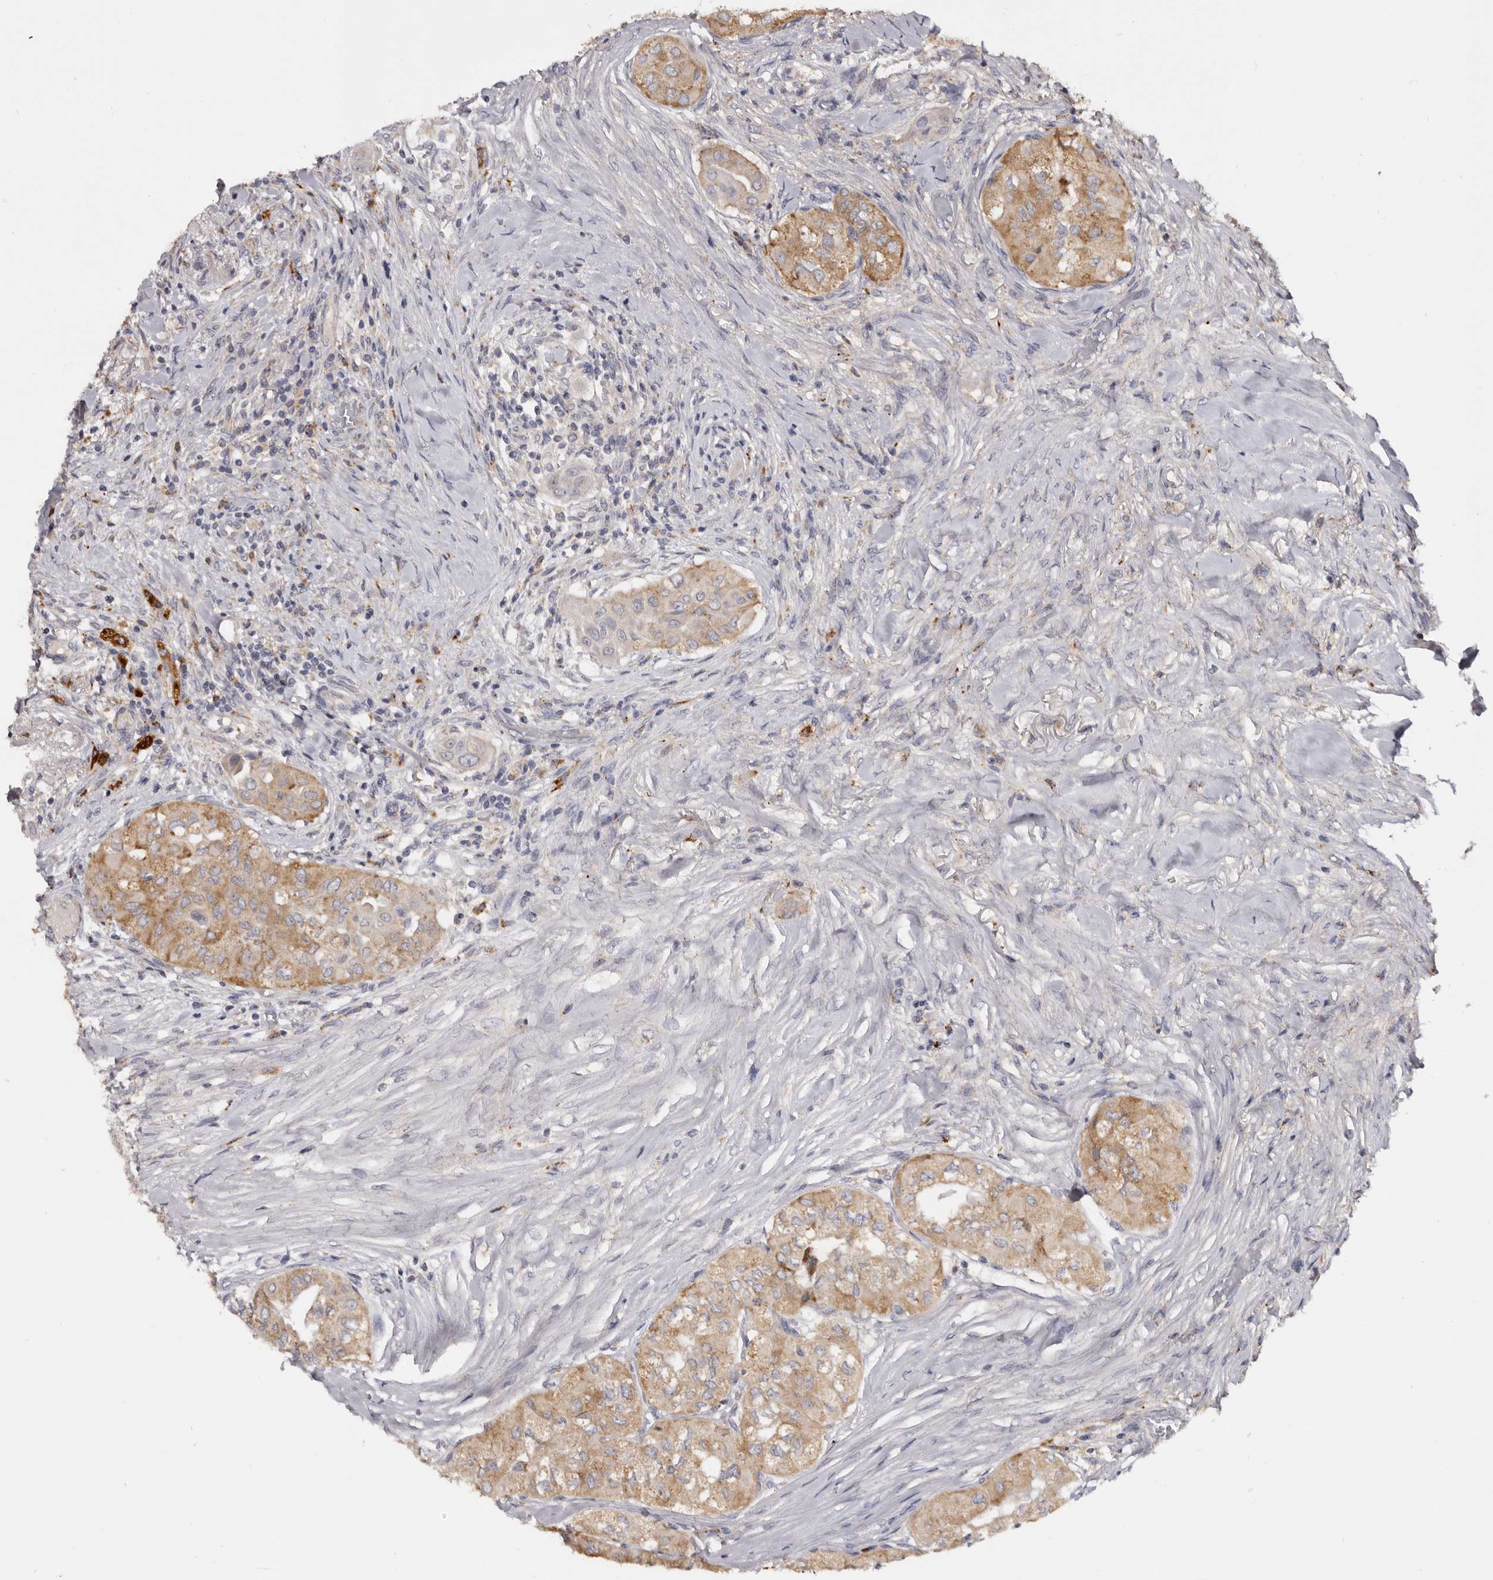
{"staining": {"intensity": "moderate", "quantity": ">75%", "location": "cytoplasmic/membranous"}, "tissue": "thyroid cancer", "cell_type": "Tumor cells", "image_type": "cancer", "snomed": [{"axis": "morphology", "description": "Papillary adenocarcinoma, NOS"}, {"axis": "topography", "description": "Thyroid gland"}], "caption": "Approximately >75% of tumor cells in human thyroid cancer (papillary adenocarcinoma) exhibit moderate cytoplasmic/membranous protein positivity as visualized by brown immunohistochemical staining.", "gene": "DAP", "patient": {"sex": "female", "age": 59}}